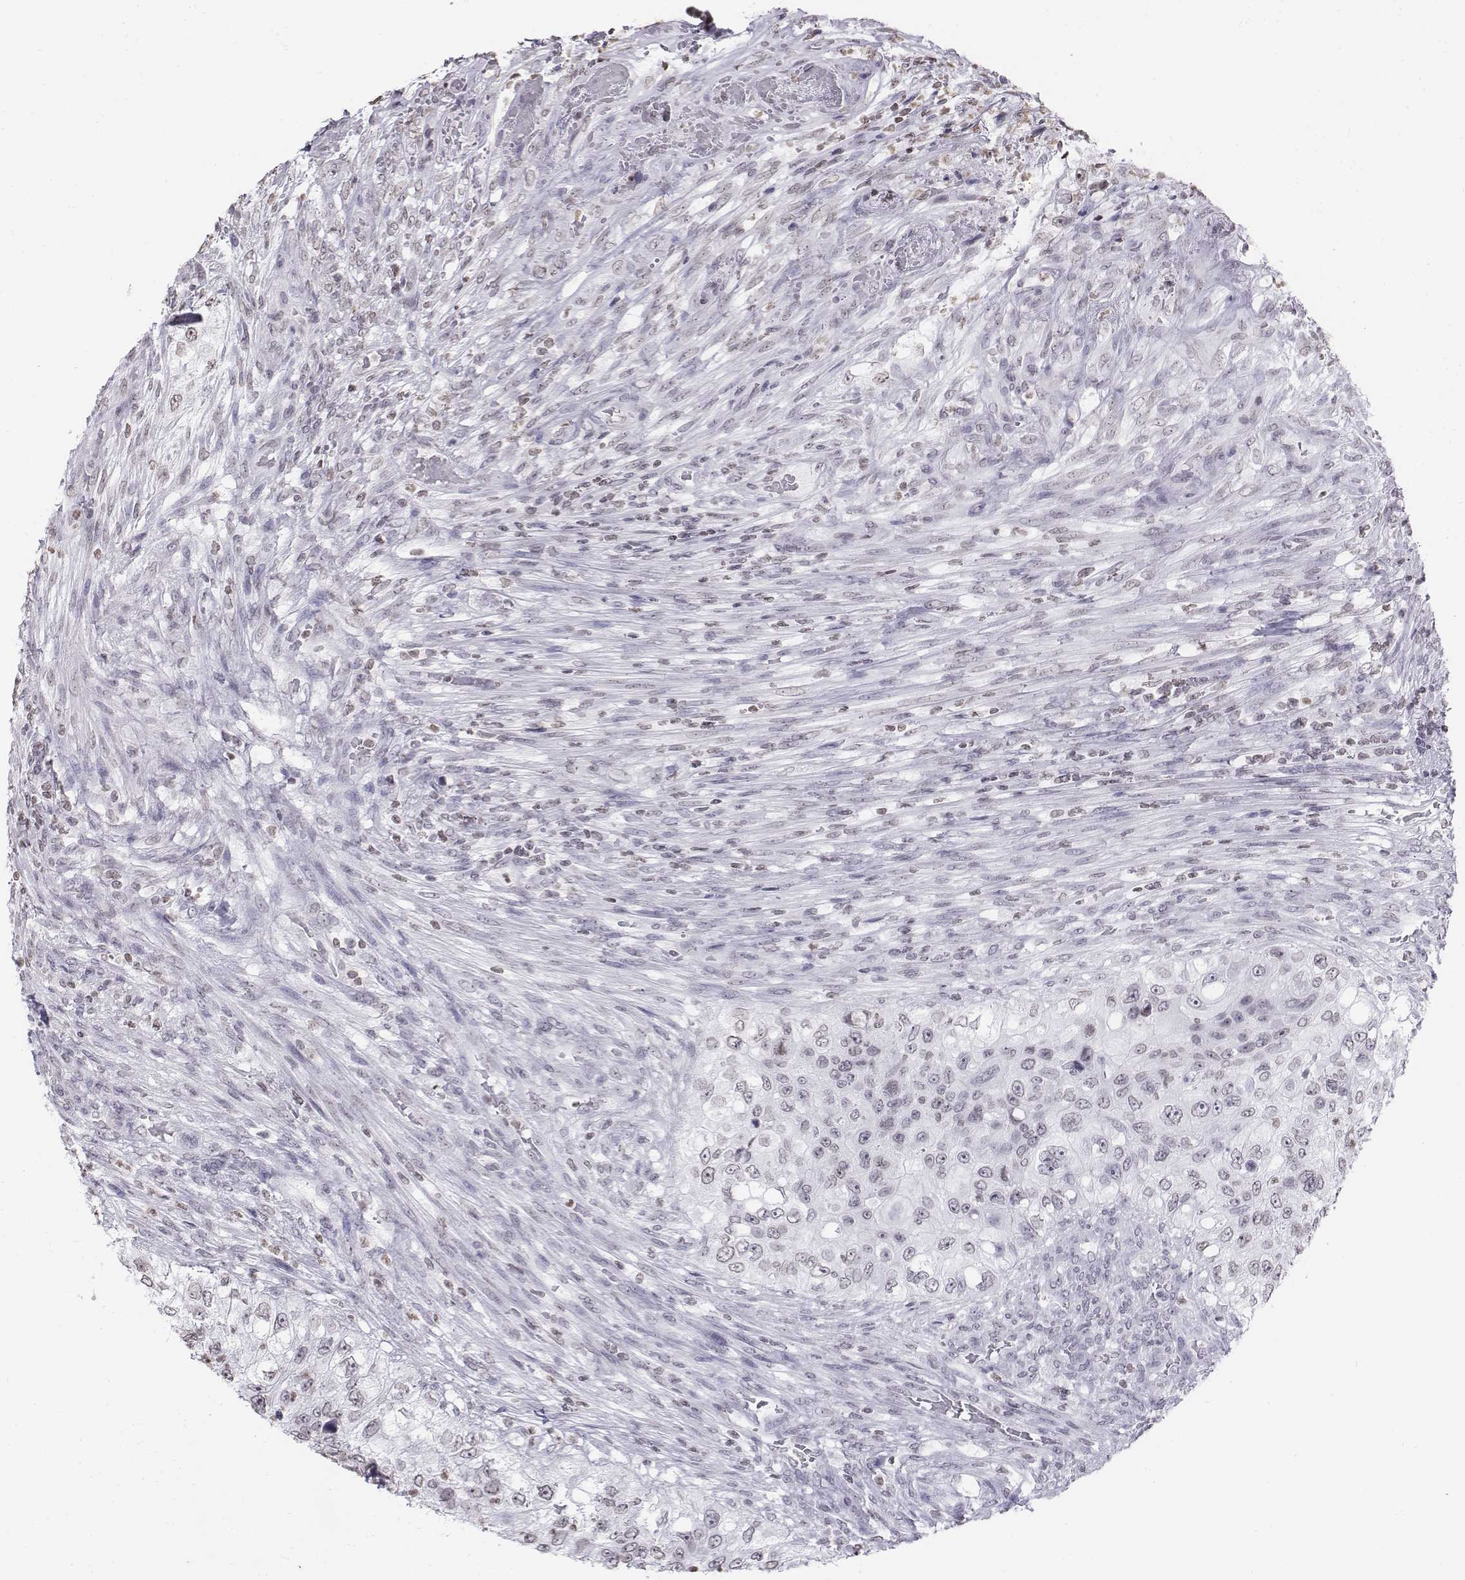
{"staining": {"intensity": "negative", "quantity": "none", "location": "none"}, "tissue": "urothelial cancer", "cell_type": "Tumor cells", "image_type": "cancer", "snomed": [{"axis": "morphology", "description": "Urothelial carcinoma, High grade"}, {"axis": "topography", "description": "Urinary bladder"}], "caption": "Immunohistochemistry photomicrograph of neoplastic tissue: urothelial carcinoma (high-grade) stained with DAB exhibits no significant protein expression in tumor cells.", "gene": "BARHL1", "patient": {"sex": "female", "age": 60}}